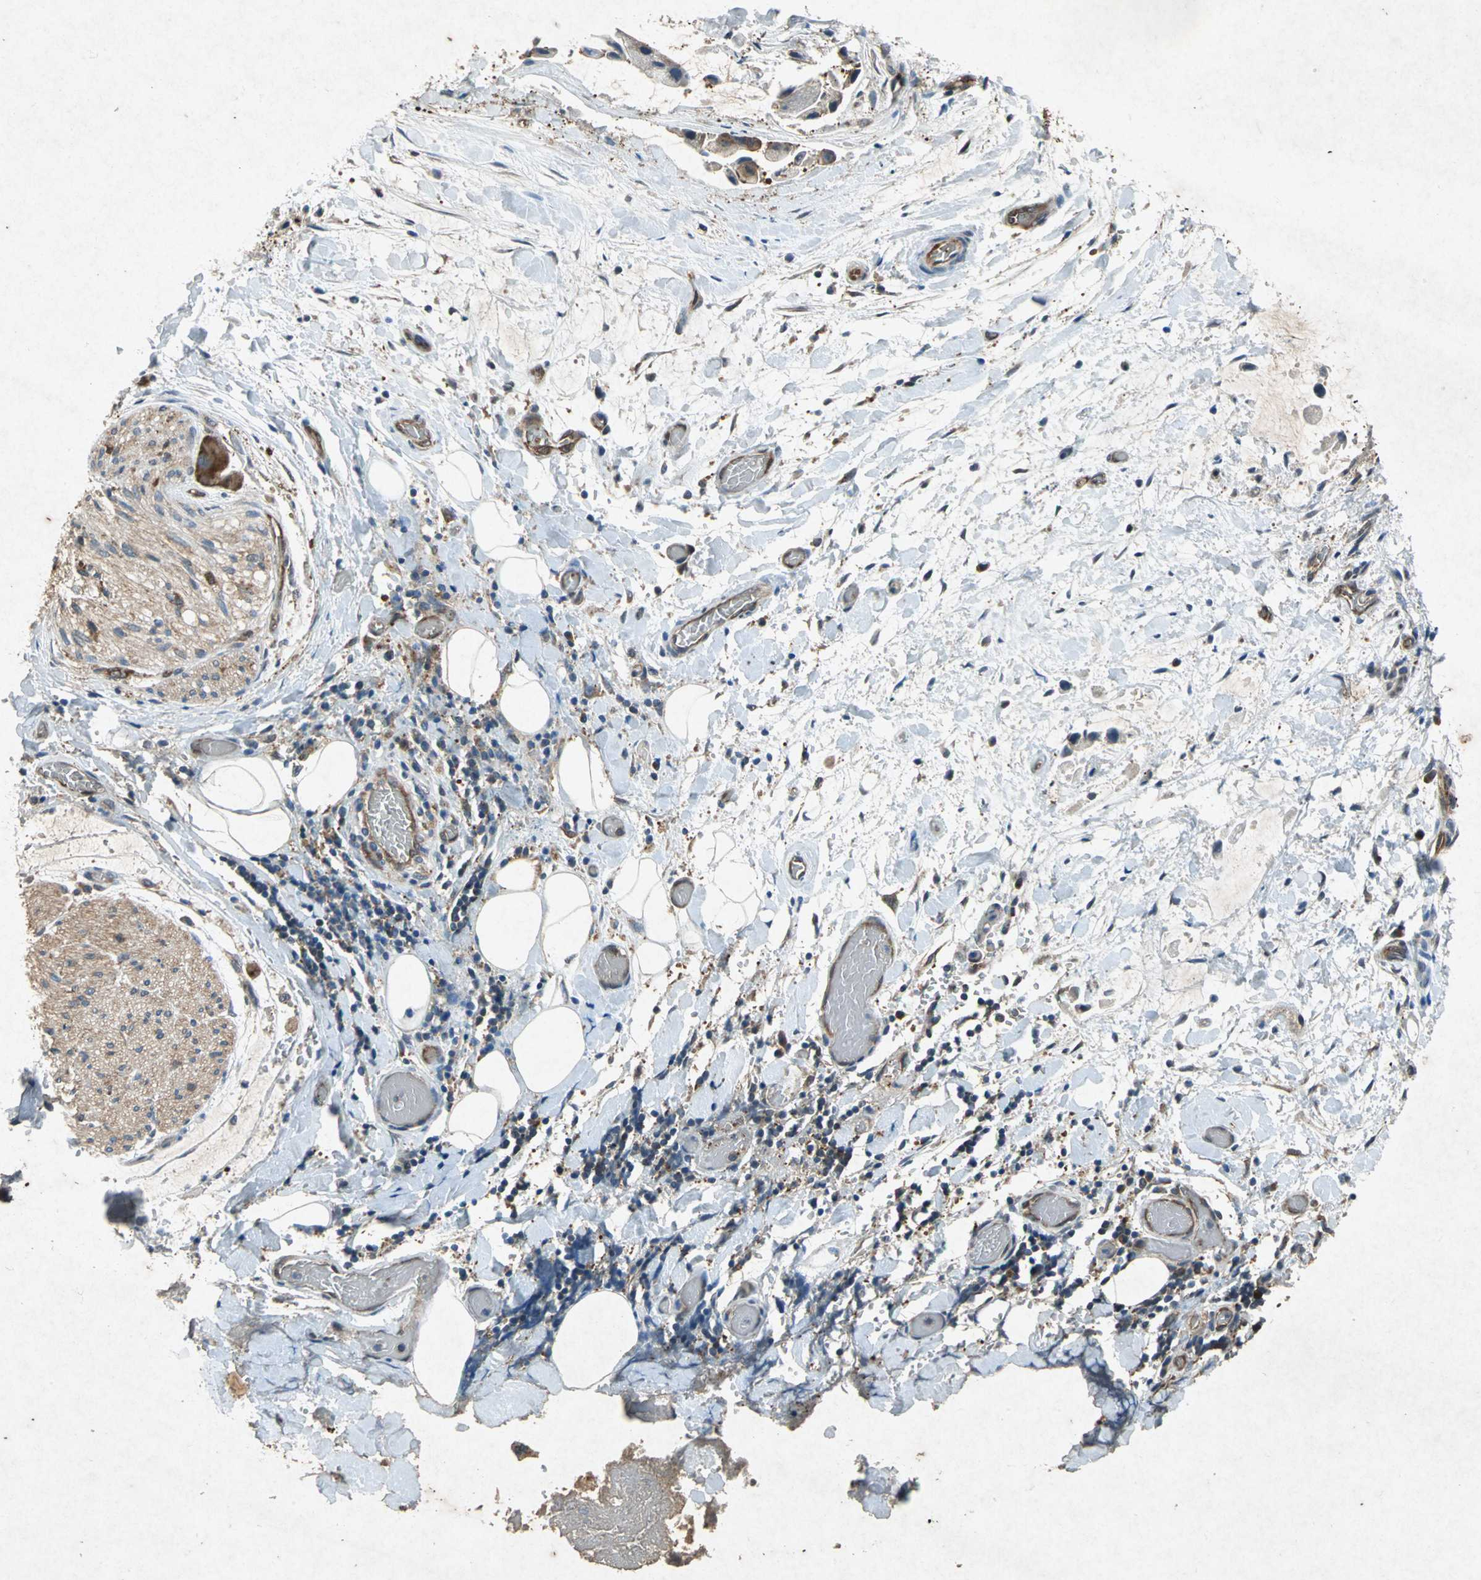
{"staining": {"intensity": "weak", "quantity": "25%-75%", "location": "cytoplasmic/membranous"}, "tissue": "adipose tissue", "cell_type": "Adipocytes", "image_type": "normal", "snomed": [{"axis": "morphology", "description": "Normal tissue, NOS"}, {"axis": "morphology", "description": "Cholangiocarcinoma"}, {"axis": "topography", "description": "Liver"}, {"axis": "topography", "description": "Peripheral nerve tissue"}], "caption": "A histopathology image showing weak cytoplasmic/membranous staining in approximately 25%-75% of adipocytes in normal adipose tissue, as visualized by brown immunohistochemical staining.", "gene": "HSP90AB1", "patient": {"sex": "male", "age": 50}}